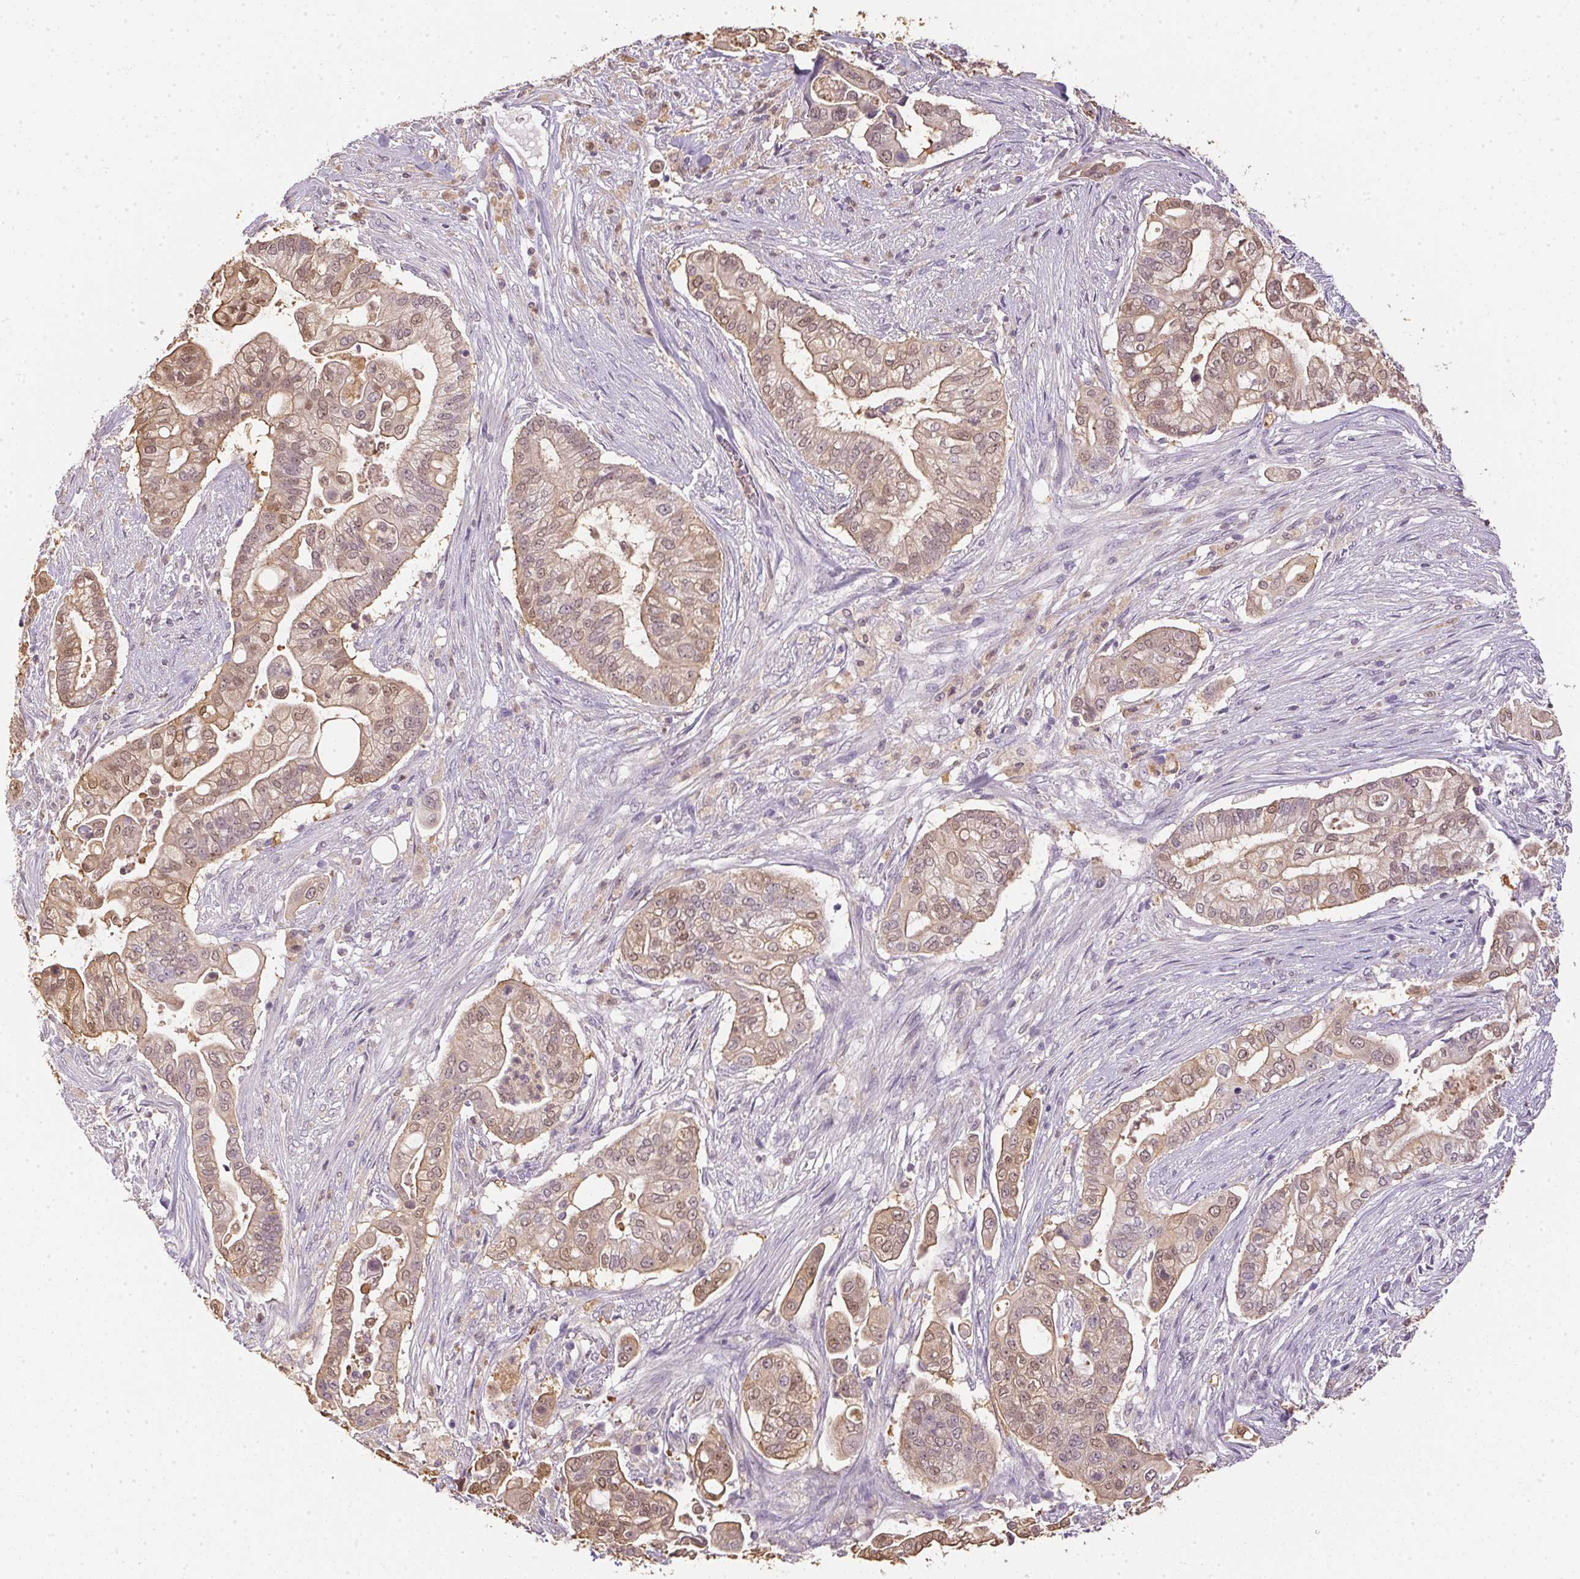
{"staining": {"intensity": "weak", "quantity": ">75%", "location": "cytoplasmic/membranous,nuclear"}, "tissue": "pancreatic cancer", "cell_type": "Tumor cells", "image_type": "cancer", "snomed": [{"axis": "morphology", "description": "Adenocarcinoma, NOS"}, {"axis": "topography", "description": "Pancreas"}], "caption": "Adenocarcinoma (pancreatic) stained with DAB (3,3'-diaminobenzidine) IHC shows low levels of weak cytoplasmic/membranous and nuclear positivity in about >75% of tumor cells. (Stains: DAB (3,3'-diaminobenzidine) in brown, nuclei in blue, Microscopy: brightfield microscopy at high magnification).", "gene": "S100A3", "patient": {"sex": "female", "age": 69}}